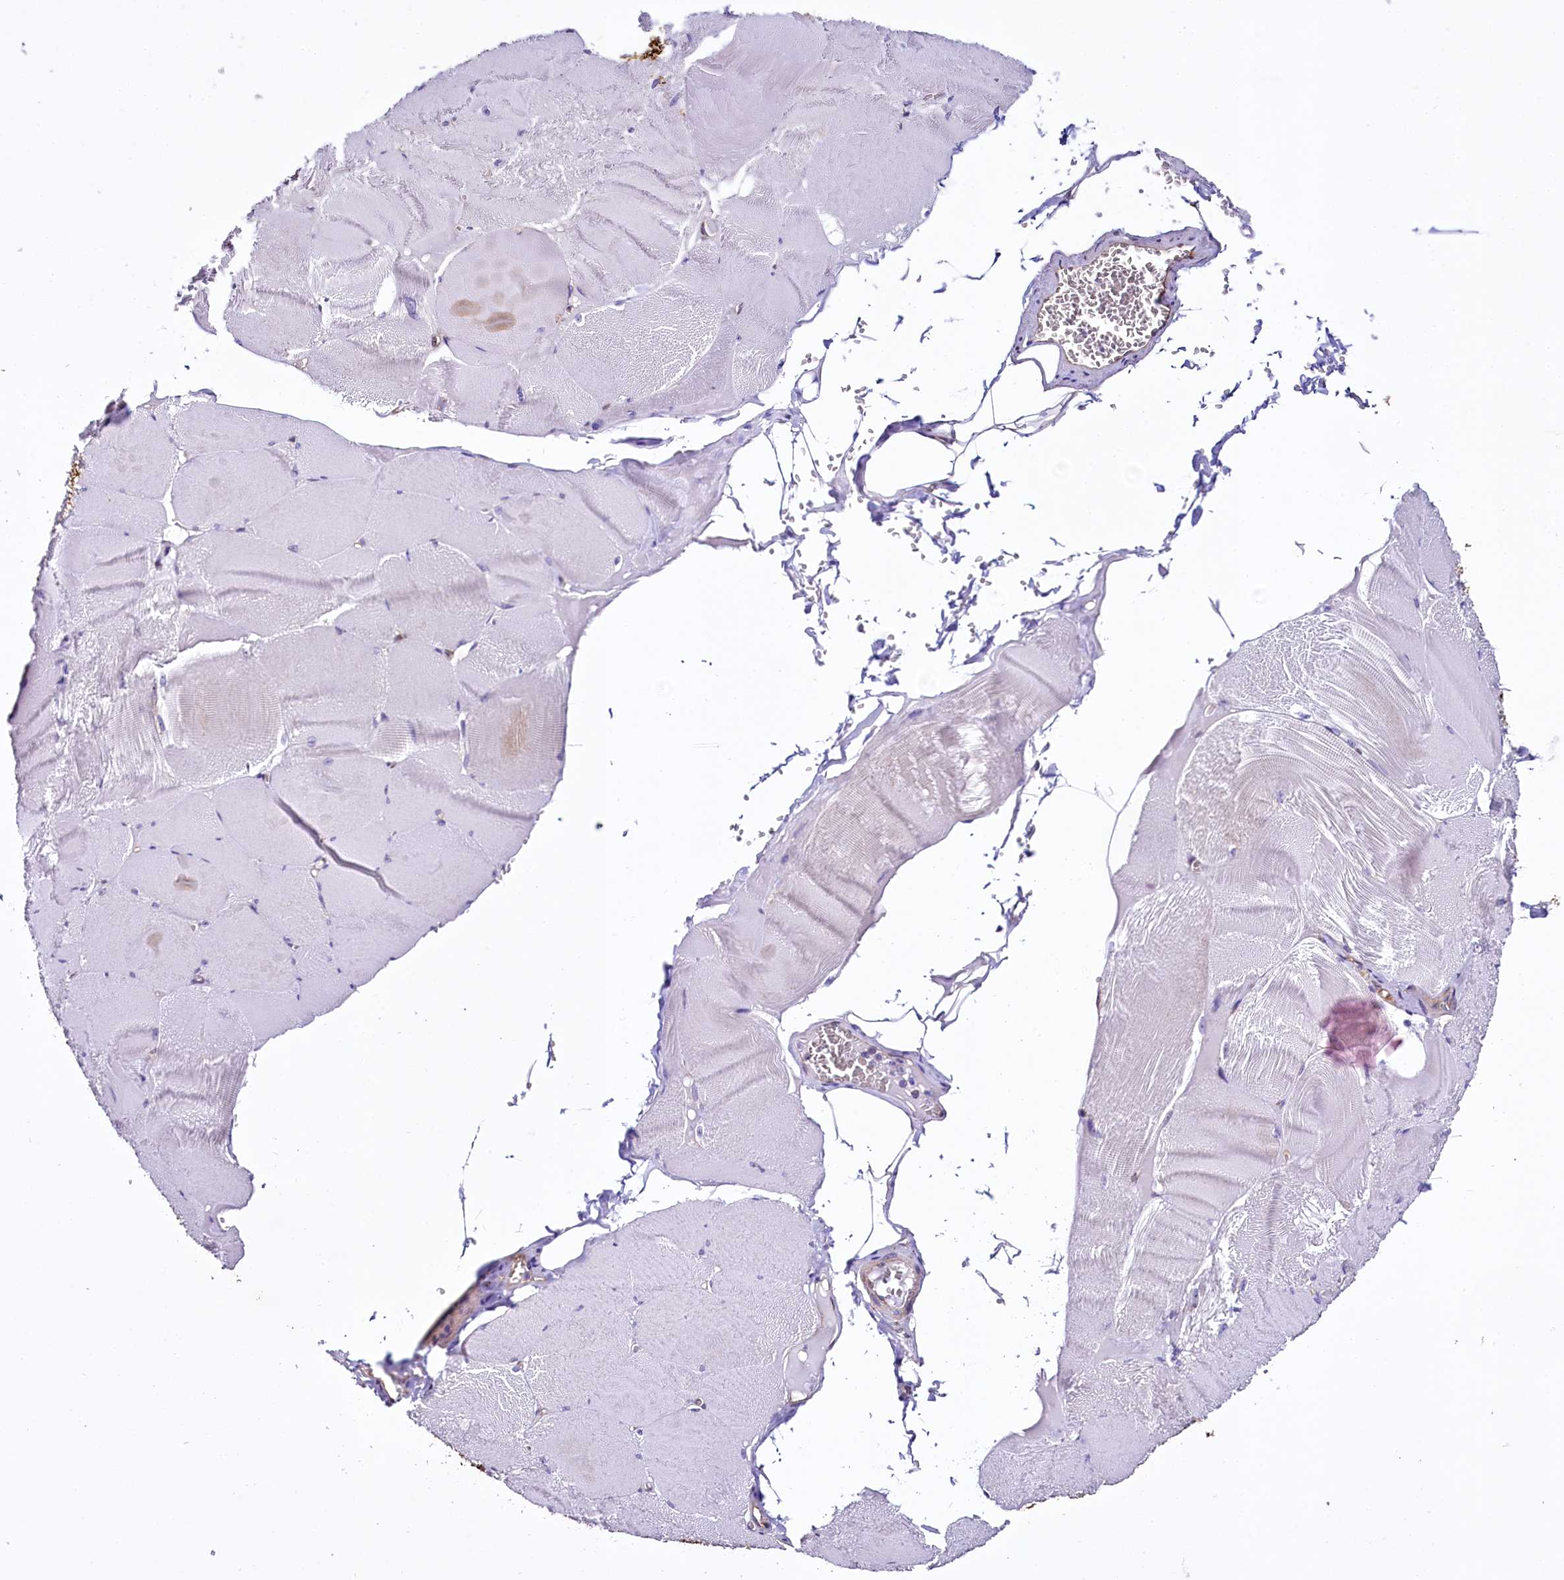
{"staining": {"intensity": "negative", "quantity": "none", "location": "none"}, "tissue": "skeletal muscle", "cell_type": "Myocytes", "image_type": "normal", "snomed": [{"axis": "morphology", "description": "Normal tissue, NOS"}, {"axis": "morphology", "description": "Basal cell carcinoma"}, {"axis": "topography", "description": "Skeletal muscle"}], "caption": "The photomicrograph demonstrates no staining of myocytes in normal skeletal muscle.", "gene": "STXBP1", "patient": {"sex": "female", "age": 64}}